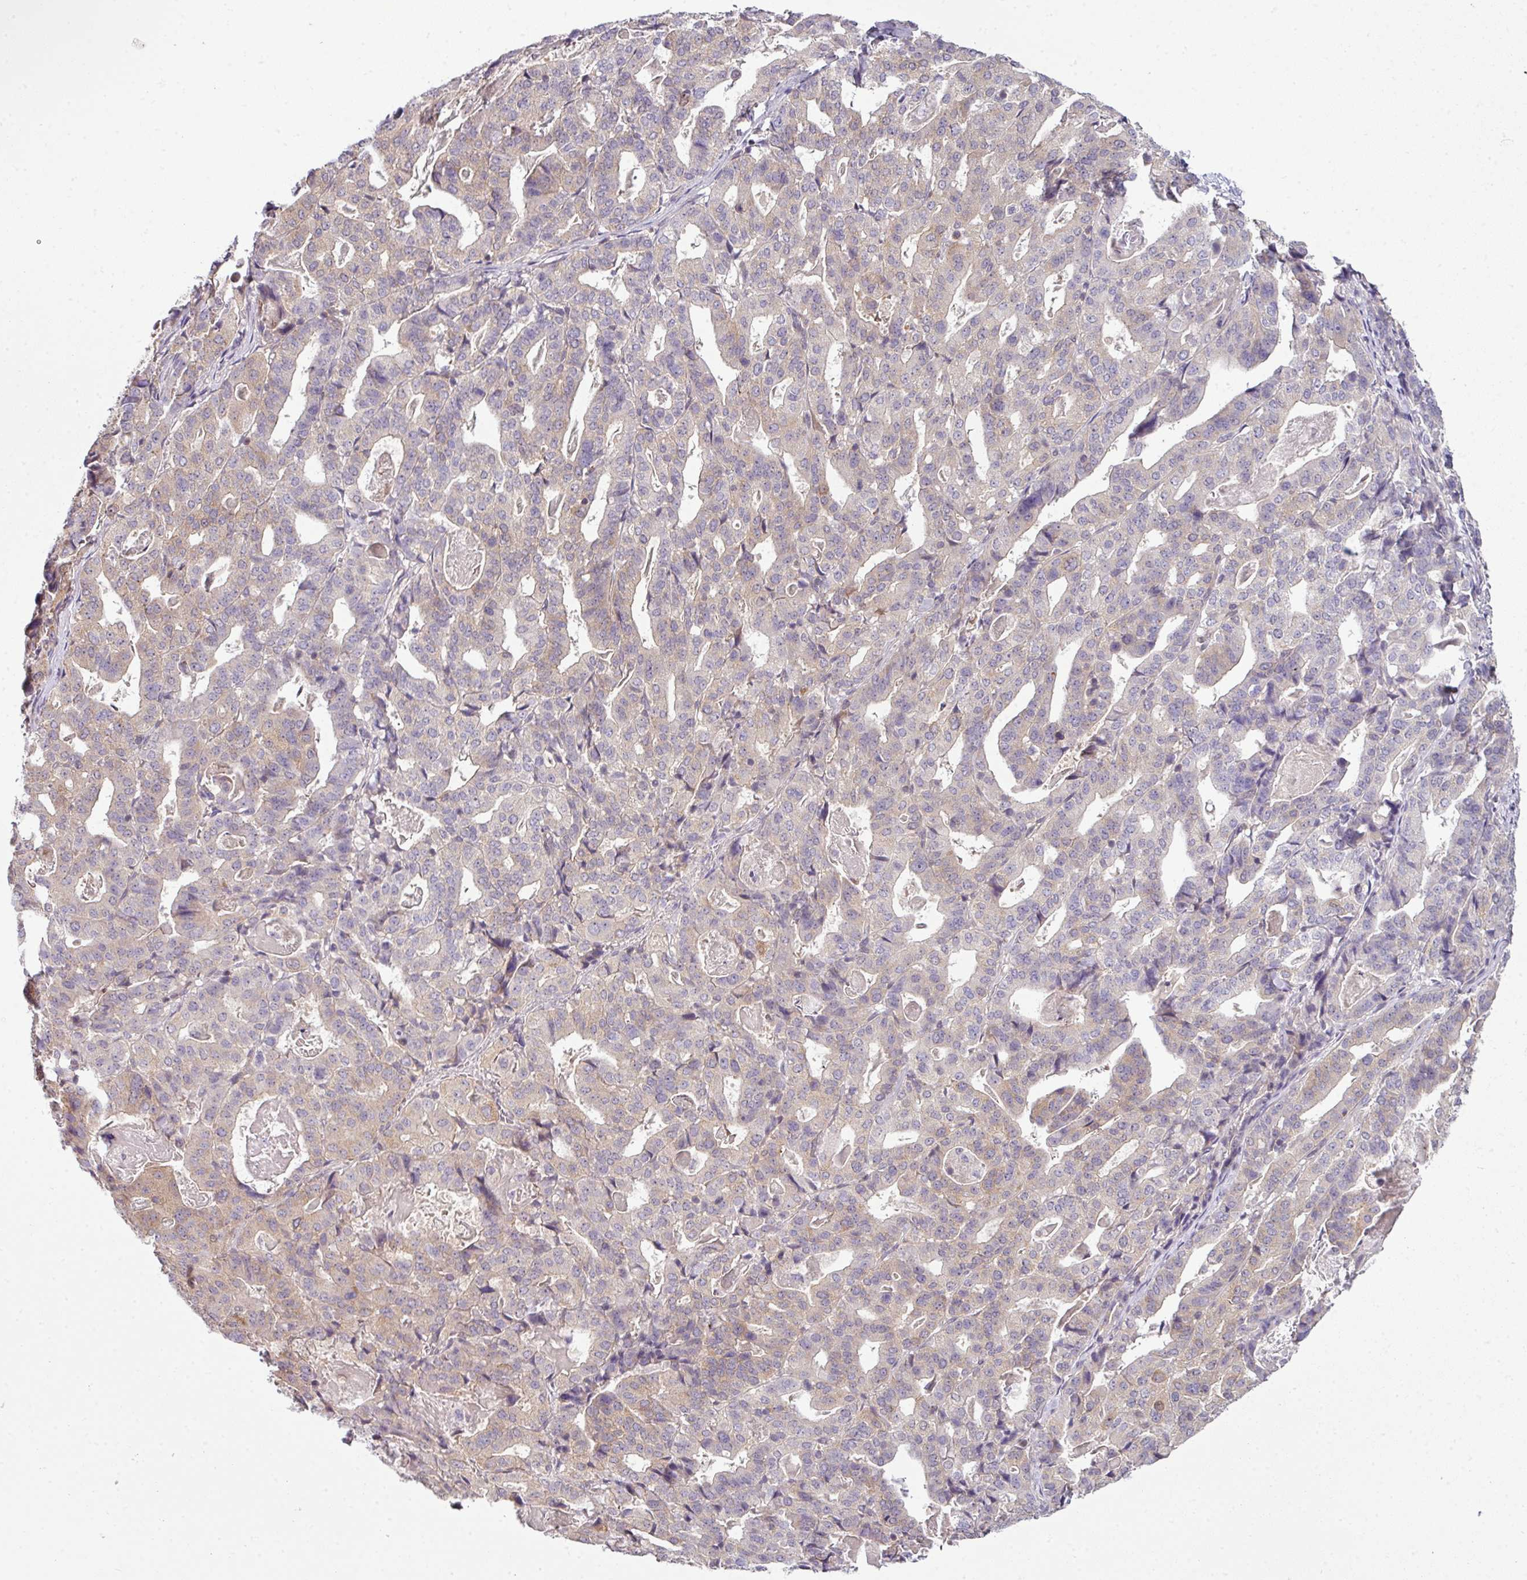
{"staining": {"intensity": "weak", "quantity": "25%-75%", "location": "cytoplasmic/membranous"}, "tissue": "stomach cancer", "cell_type": "Tumor cells", "image_type": "cancer", "snomed": [{"axis": "morphology", "description": "Adenocarcinoma, NOS"}, {"axis": "topography", "description": "Stomach"}], "caption": "This photomicrograph demonstrates adenocarcinoma (stomach) stained with immunohistochemistry to label a protein in brown. The cytoplasmic/membranous of tumor cells show weak positivity for the protein. Nuclei are counter-stained blue.", "gene": "DERPC", "patient": {"sex": "male", "age": 48}}